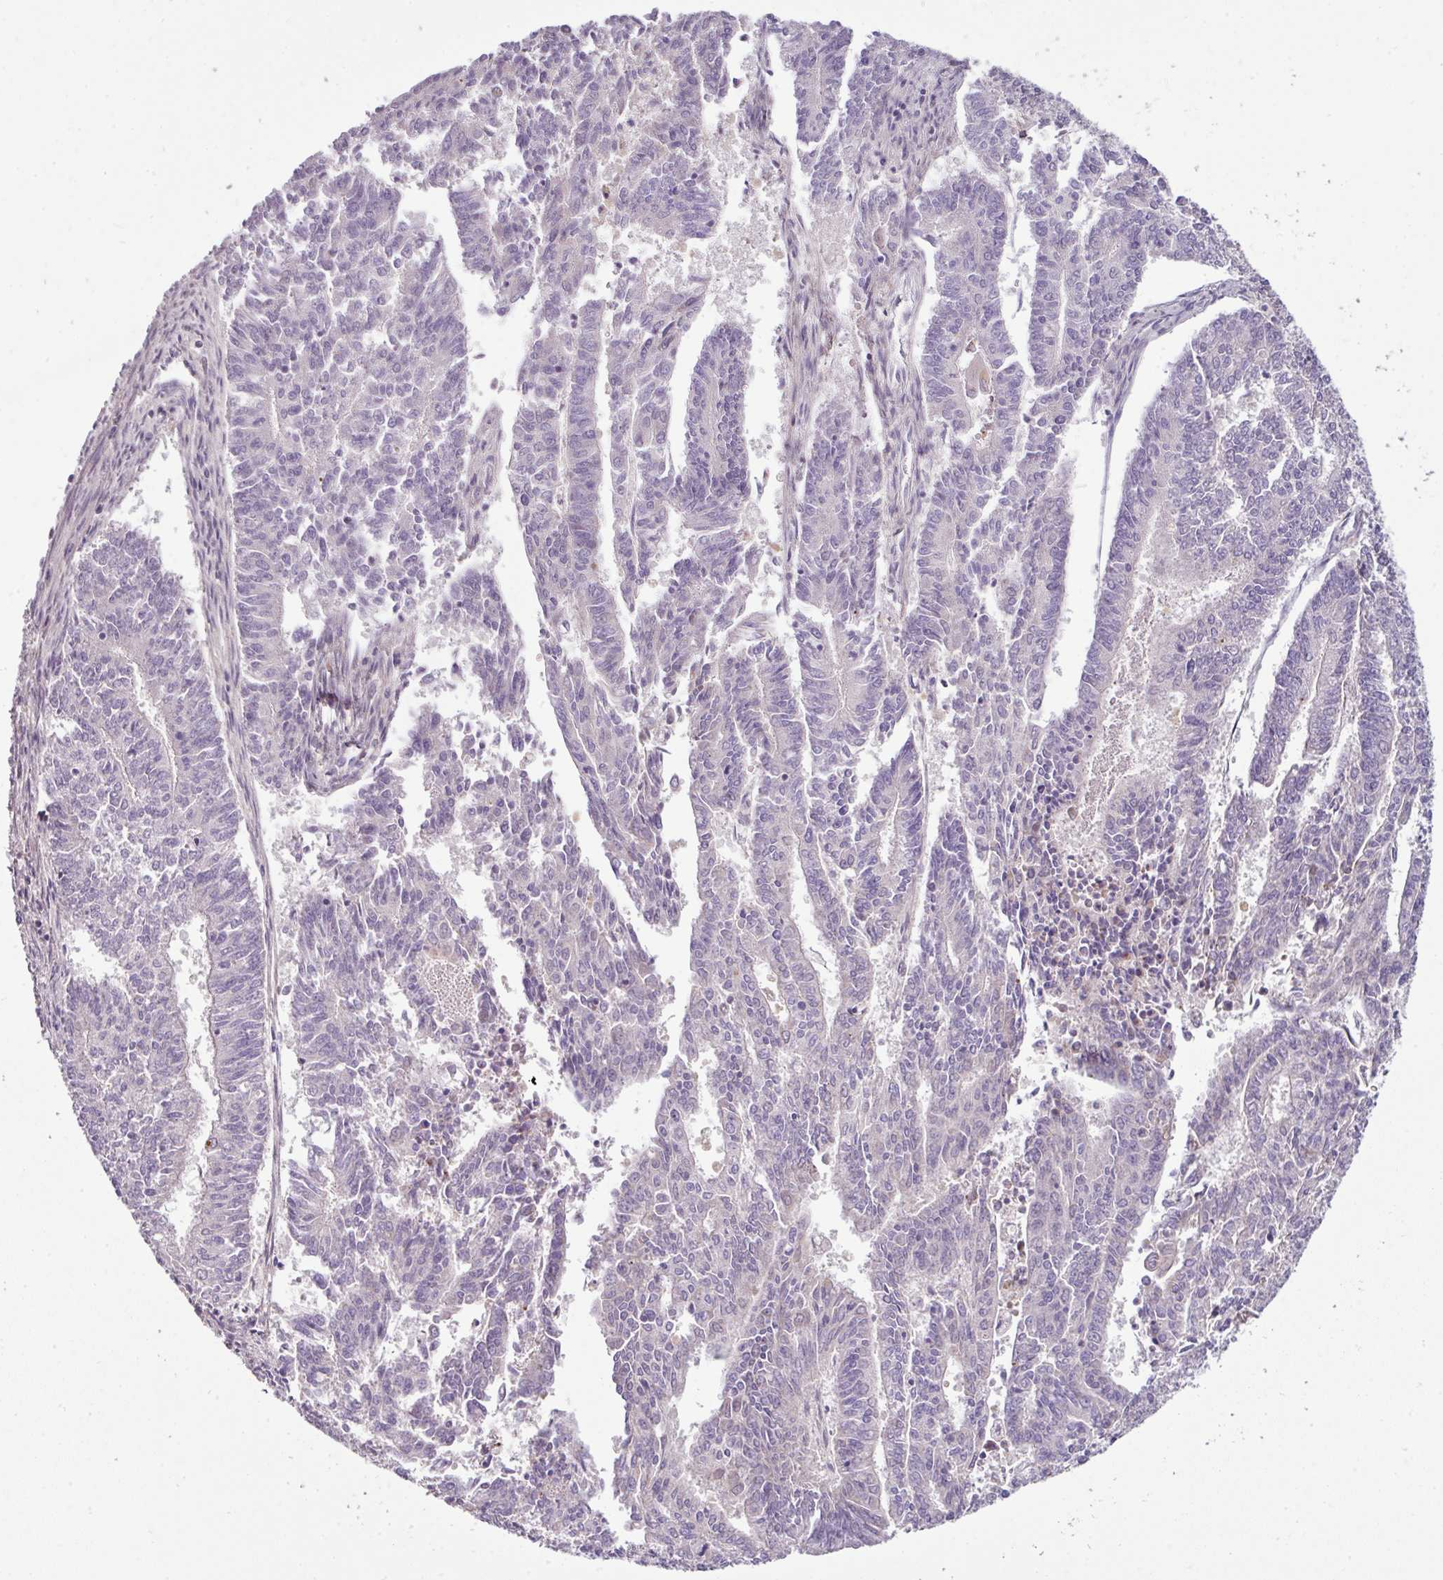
{"staining": {"intensity": "negative", "quantity": "none", "location": "none"}, "tissue": "endometrial cancer", "cell_type": "Tumor cells", "image_type": "cancer", "snomed": [{"axis": "morphology", "description": "Adenocarcinoma, NOS"}, {"axis": "topography", "description": "Endometrium"}], "caption": "Tumor cells show no significant expression in adenocarcinoma (endometrial).", "gene": "DERPC", "patient": {"sex": "female", "age": 59}}